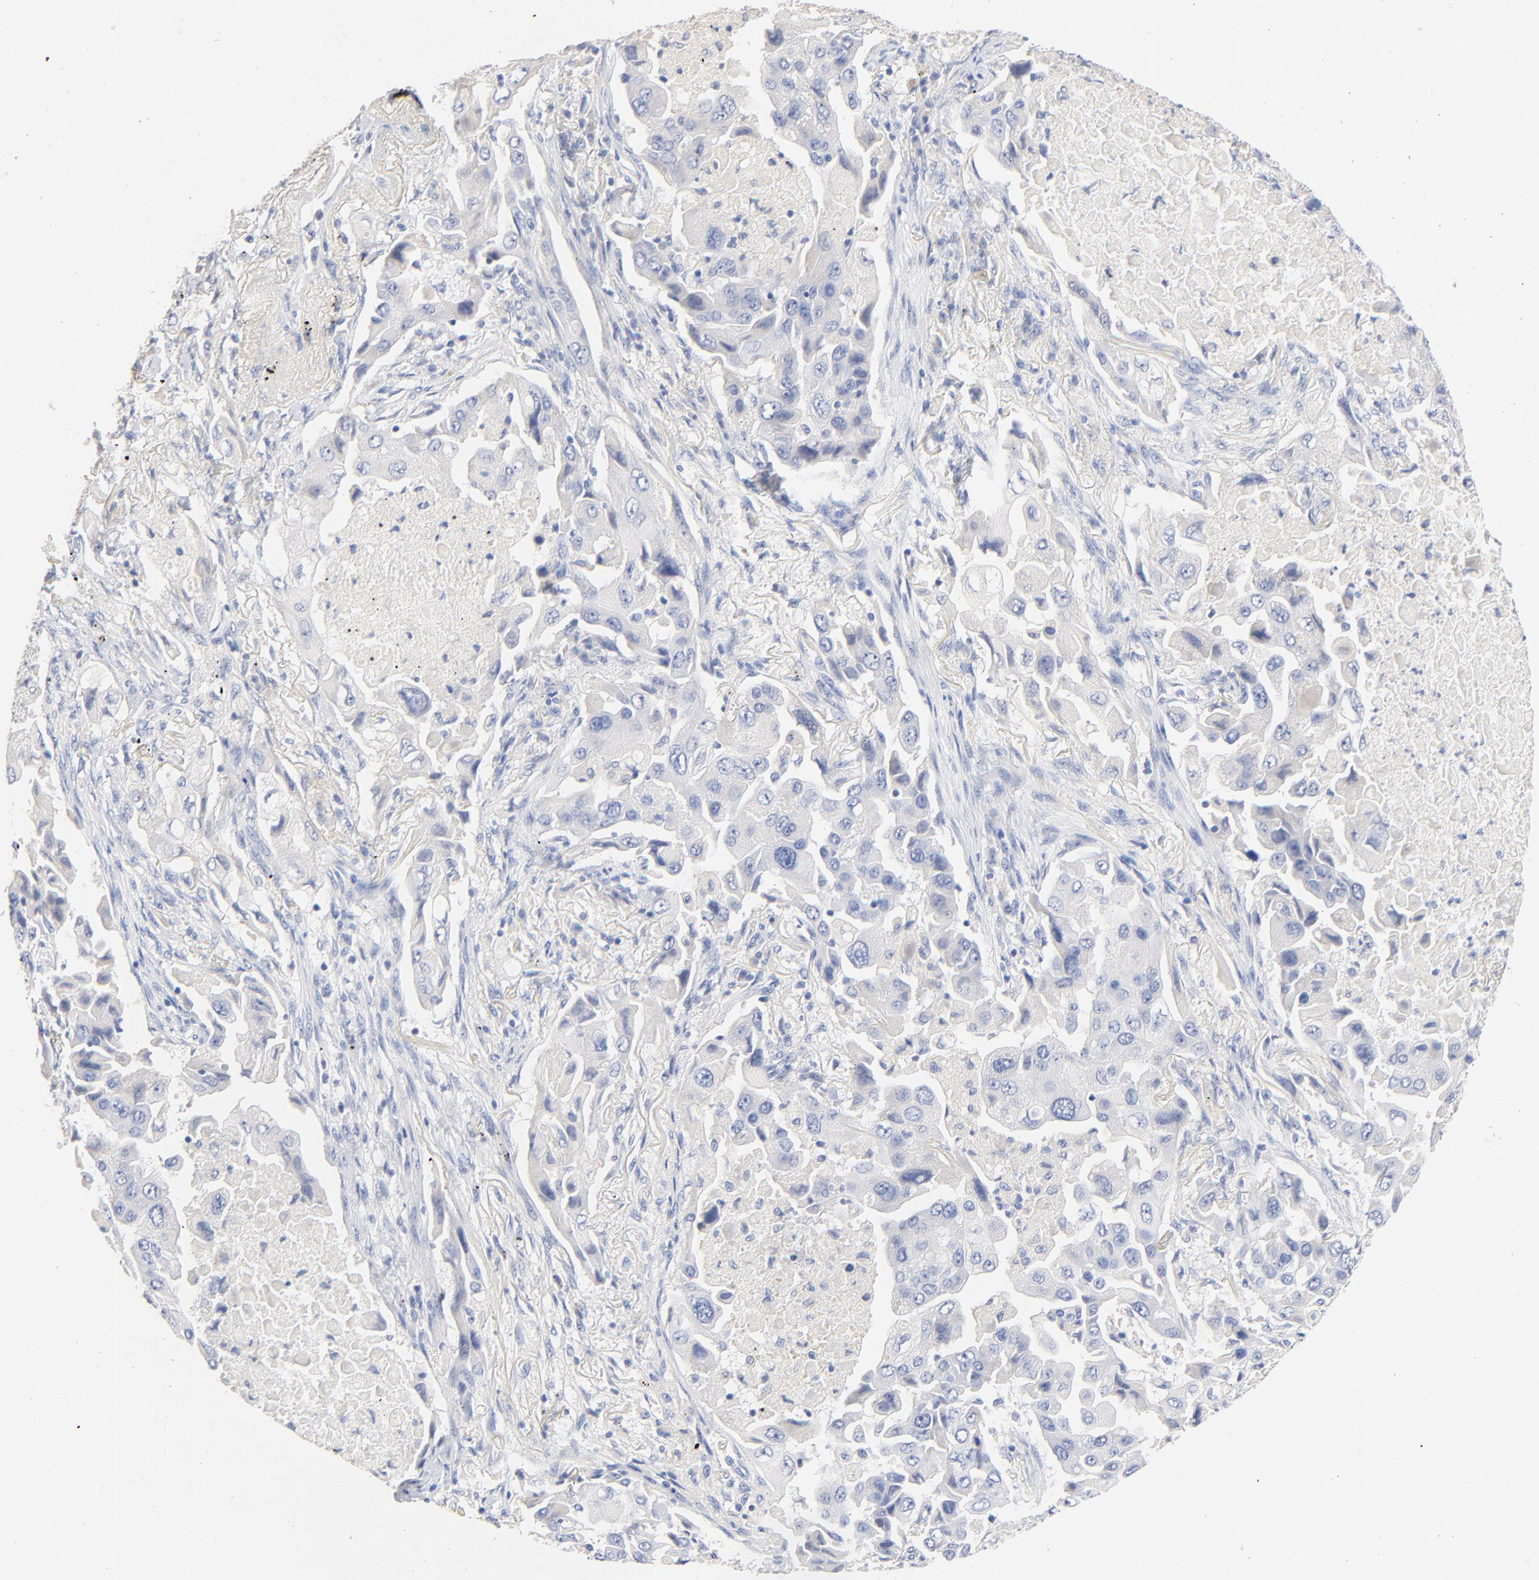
{"staining": {"intensity": "negative", "quantity": "none", "location": "none"}, "tissue": "lung cancer", "cell_type": "Tumor cells", "image_type": "cancer", "snomed": [{"axis": "morphology", "description": "Adenocarcinoma, NOS"}, {"axis": "topography", "description": "Lung"}], "caption": "Human adenocarcinoma (lung) stained for a protein using immunohistochemistry shows no positivity in tumor cells.", "gene": "CPS1", "patient": {"sex": "female", "age": 65}}